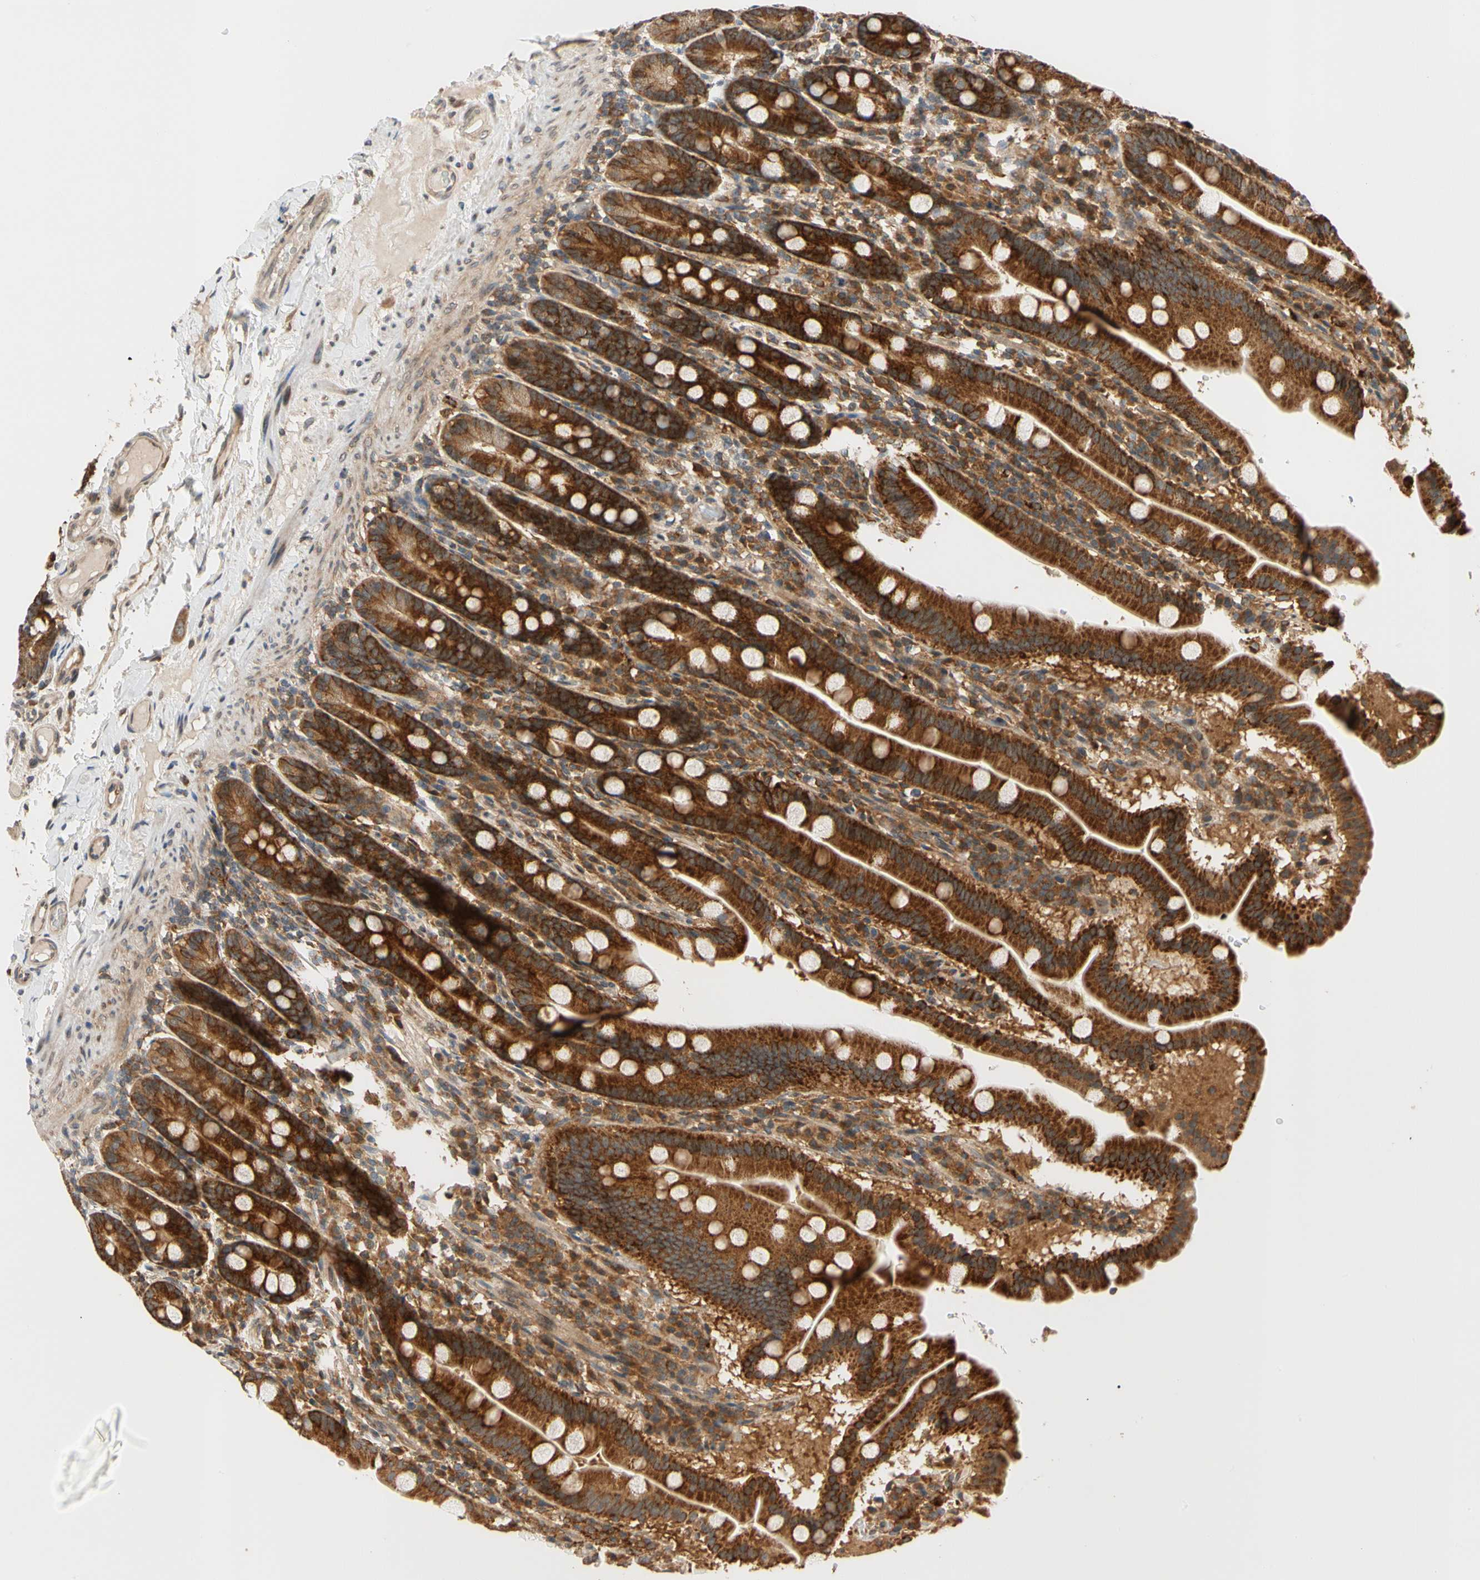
{"staining": {"intensity": "strong", "quantity": ">75%", "location": "cytoplasmic/membranous"}, "tissue": "duodenum", "cell_type": "Glandular cells", "image_type": "normal", "snomed": [{"axis": "morphology", "description": "Normal tissue, NOS"}, {"axis": "topography", "description": "Duodenum"}], "caption": "Immunohistochemistry (IHC) (DAB (3,3'-diaminobenzidine)) staining of benign duodenum shows strong cytoplasmic/membranous protein expression in approximately >75% of glandular cells.", "gene": "ANKHD1", "patient": {"sex": "male", "age": 50}}